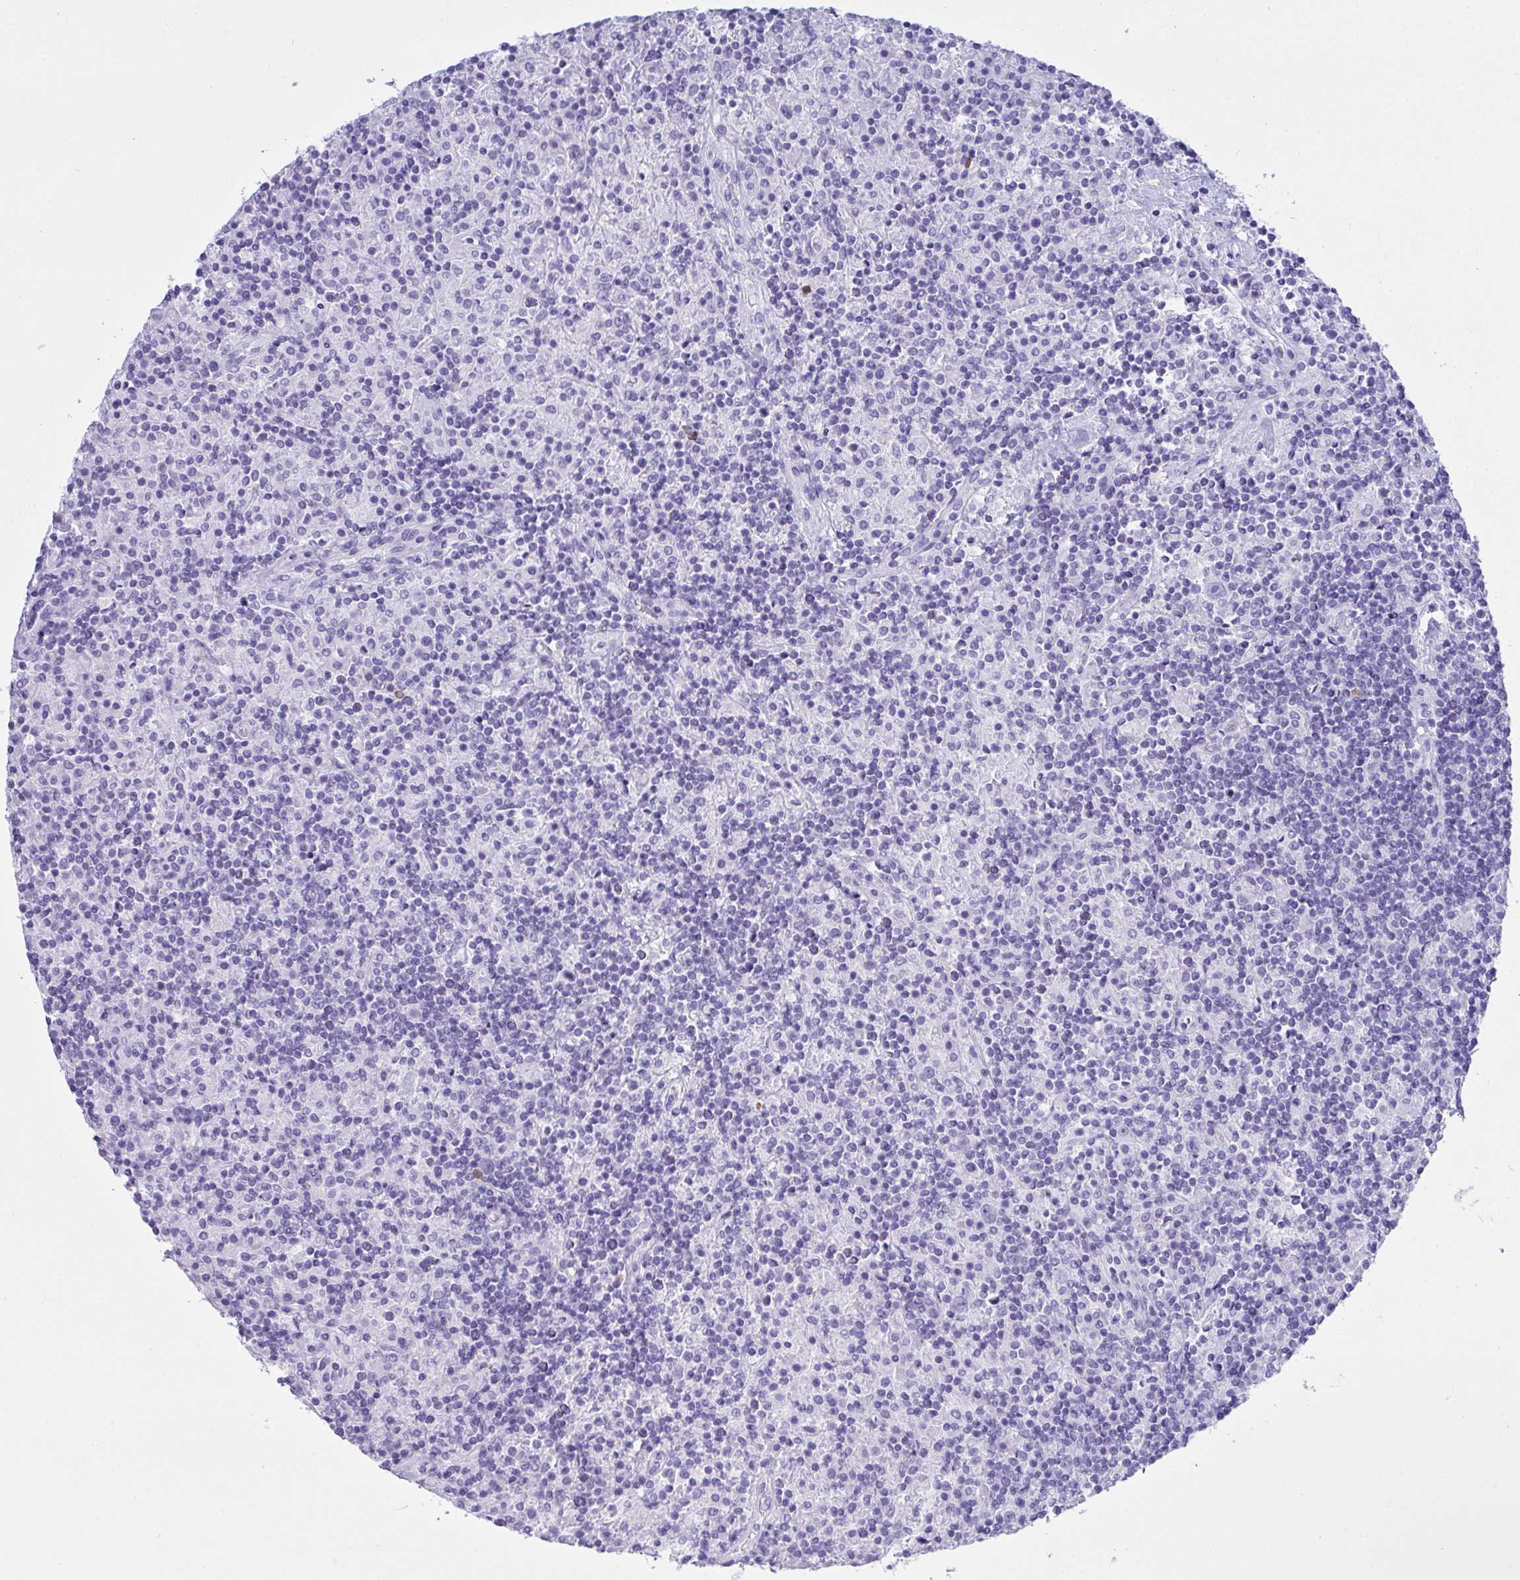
{"staining": {"intensity": "negative", "quantity": "none", "location": "none"}, "tissue": "lymphoma", "cell_type": "Tumor cells", "image_type": "cancer", "snomed": [{"axis": "morphology", "description": "Hodgkin's disease, NOS"}, {"axis": "topography", "description": "Lymph node"}], "caption": "Immunohistochemical staining of Hodgkin's disease shows no significant positivity in tumor cells.", "gene": "BEST4", "patient": {"sex": "male", "age": 70}}